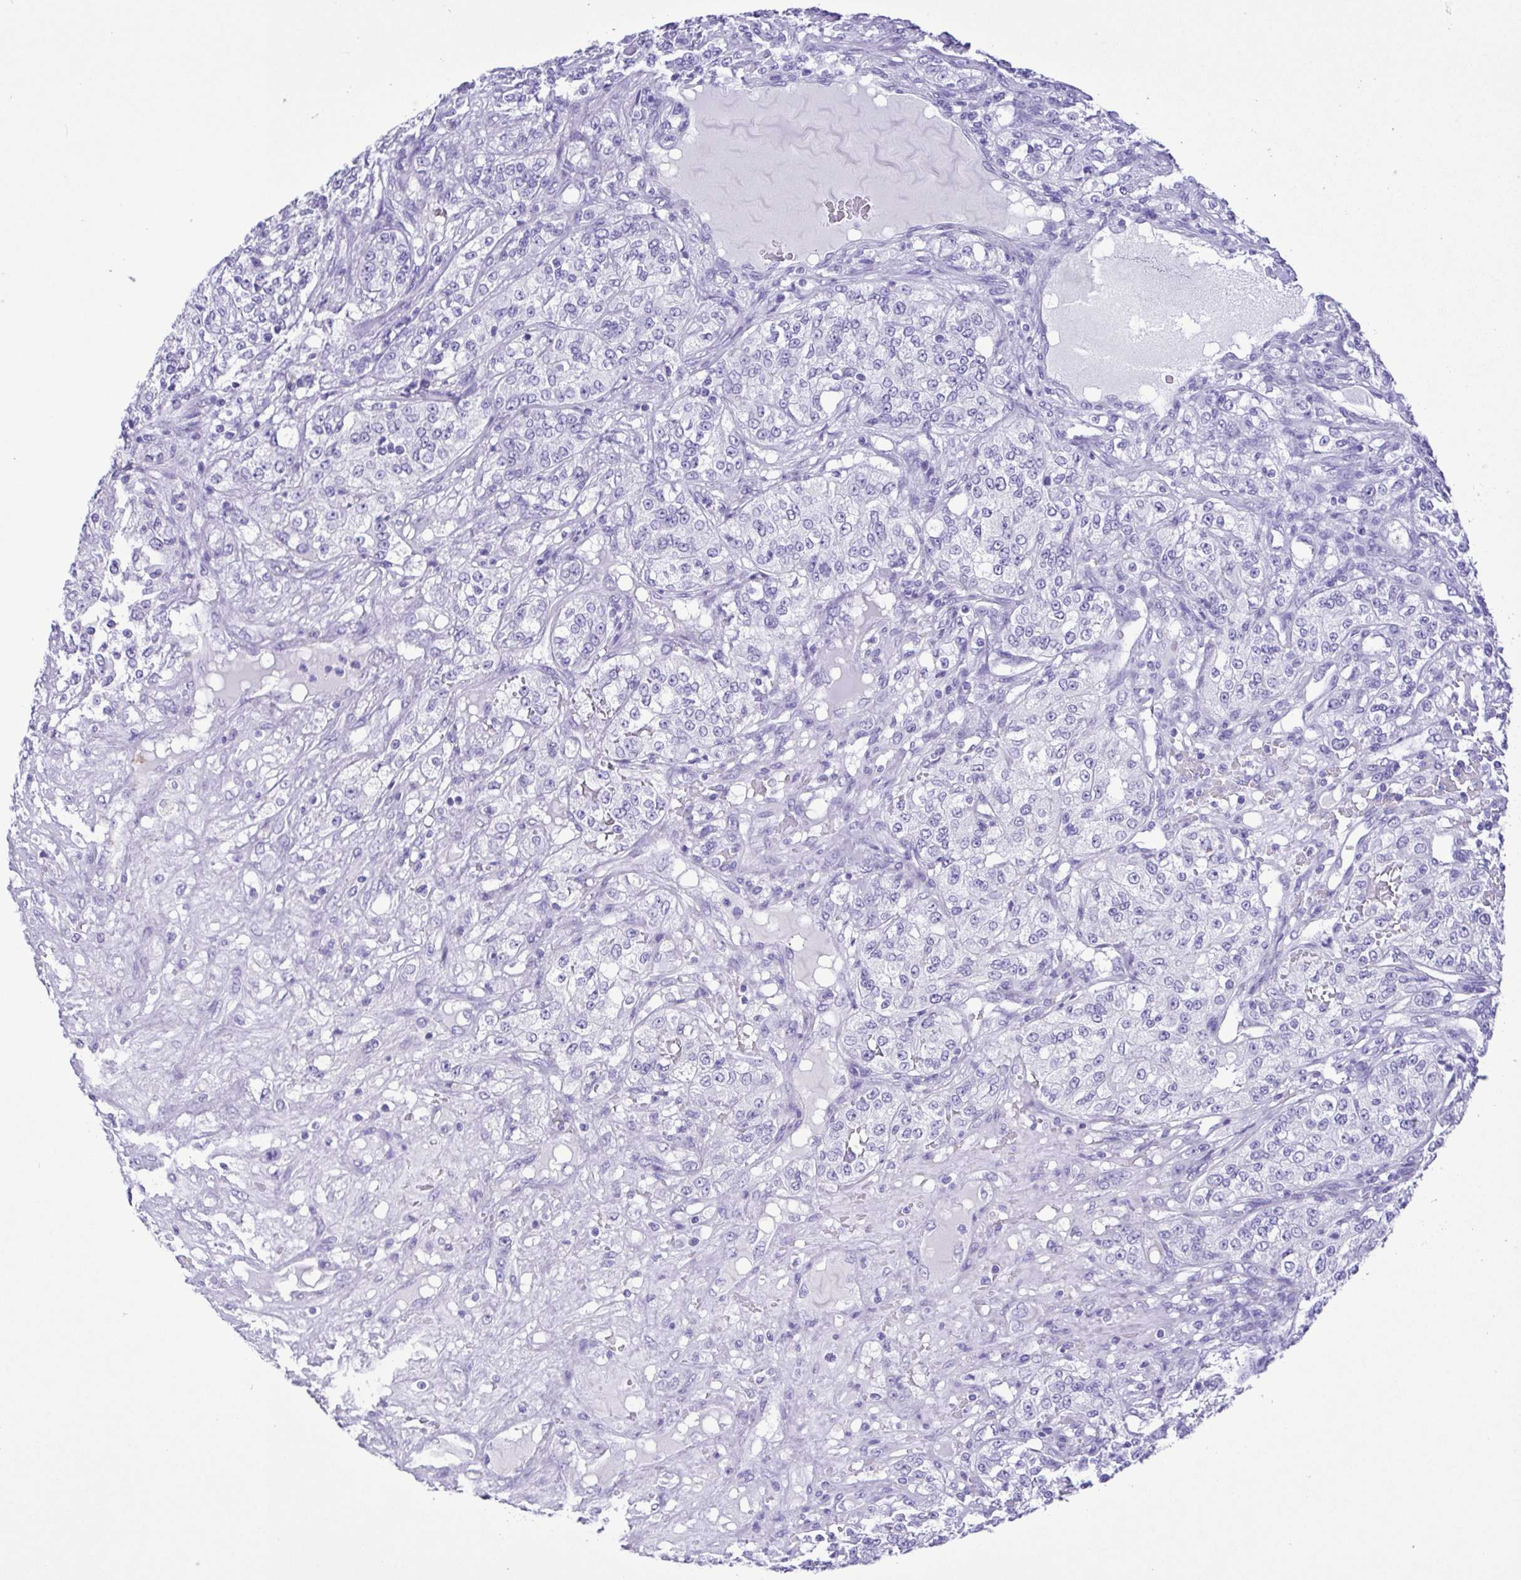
{"staining": {"intensity": "negative", "quantity": "none", "location": "none"}, "tissue": "renal cancer", "cell_type": "Tumor cells", "image_type": "cancer", "snomed": [{"axis": "morphology", "description": "Adenocarcinoma, NOS"}, {"axis": "topography", "description": "Kidney"}], "caption": "There is no significant staining in tumor cells of renal cancer.", "gene": "OVGP1", "patient": {"sex": "female", "age": 63}}